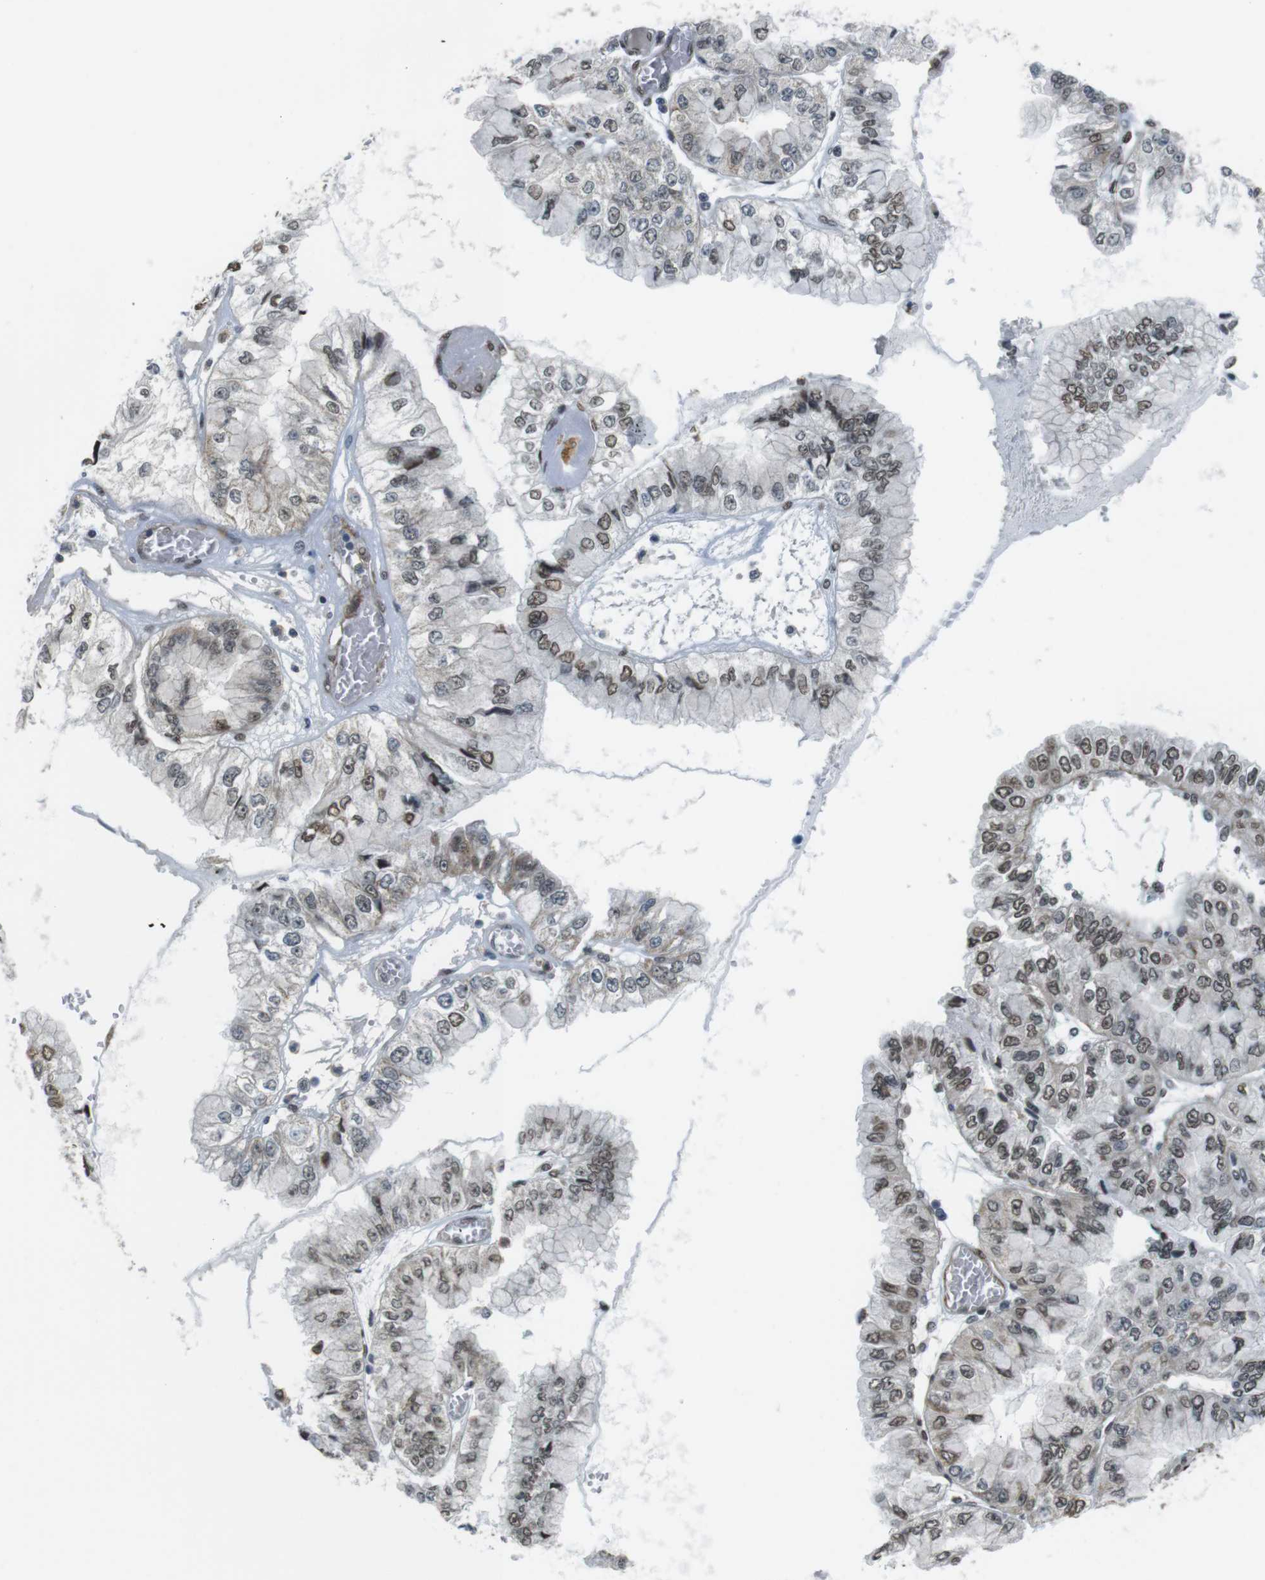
{"staining": {"intensity": "moderate", "quantity": "25%-75%", "location": "nuclear"}, "tissue": "liver cancer", "cell_type": "Tumor cells", "image_type": "cancer", "snomed": [{"axis": "morphology", "description": "Cholangiocarcinoma"}, {"axis": "topography", "description": "Liver"}], "caption": "Immunohistochemical staining of liver cancer exhibits medium levels of moderate nuclear protein positivity in approximately 25%-75% of tumor cells.", "gene": "USP7", "patient": {"sex": "female", "age": 79}}